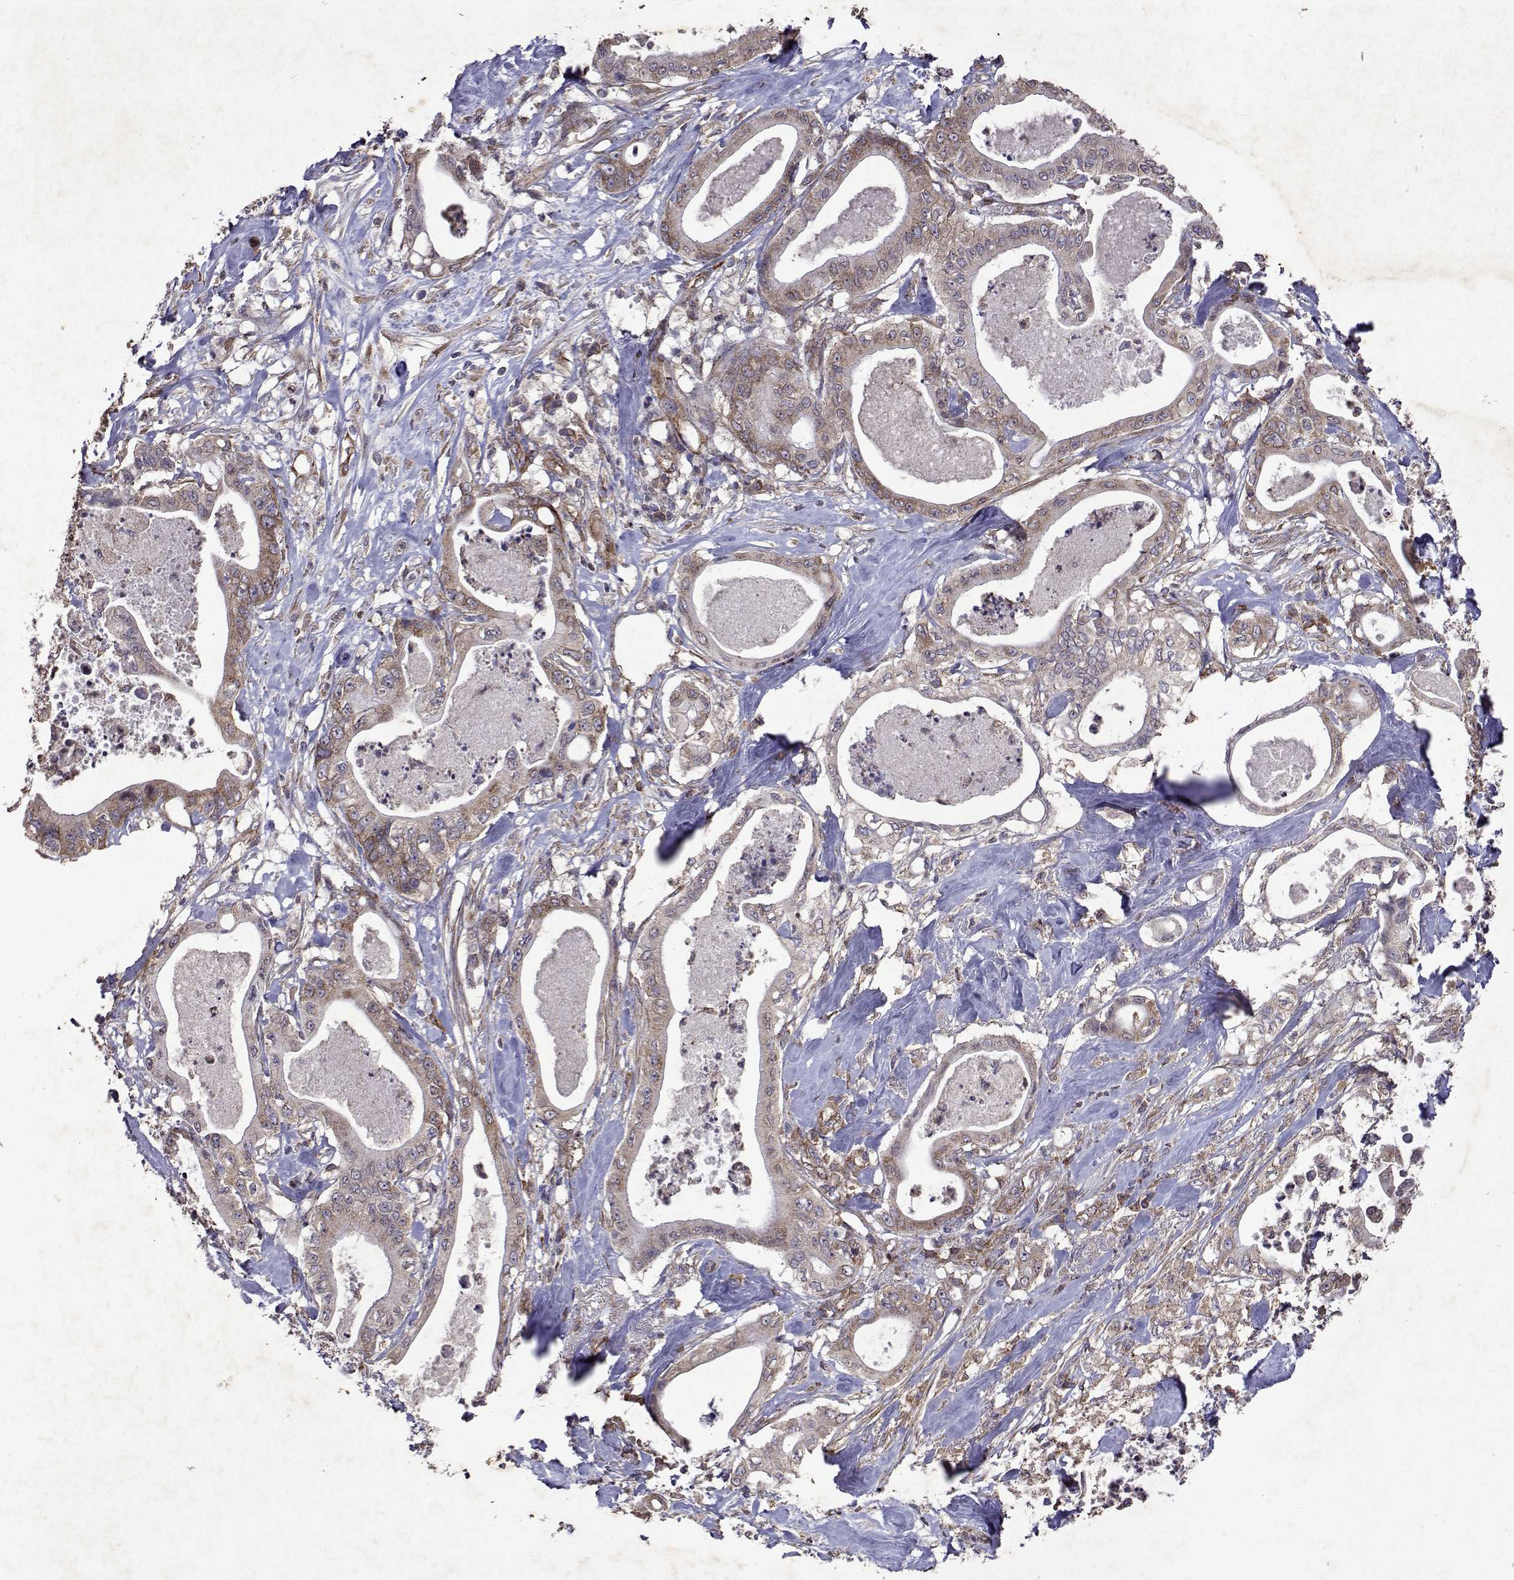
{"staining": {"intensity": "moderate", "quantity": "25%-75%", "location": "cytoplasmic/membranous"}, "tissue": "pancreatic cancer", "cell_type": "Tumor cells", "image_type": "cancer", "snomed": [{"axis": "morphology", "description": "Adenocarcinoma, NOS"}, {"axis": "topography", "description": "Pancreas"}], "caption": "A brown stain labels moderate cytoplasmic/membranous positivity of a protein in human pancreatic adenocarcinoma tumor cells.", "gene": "TARBP2", "patient": {"sex": "male", "age": 71}}